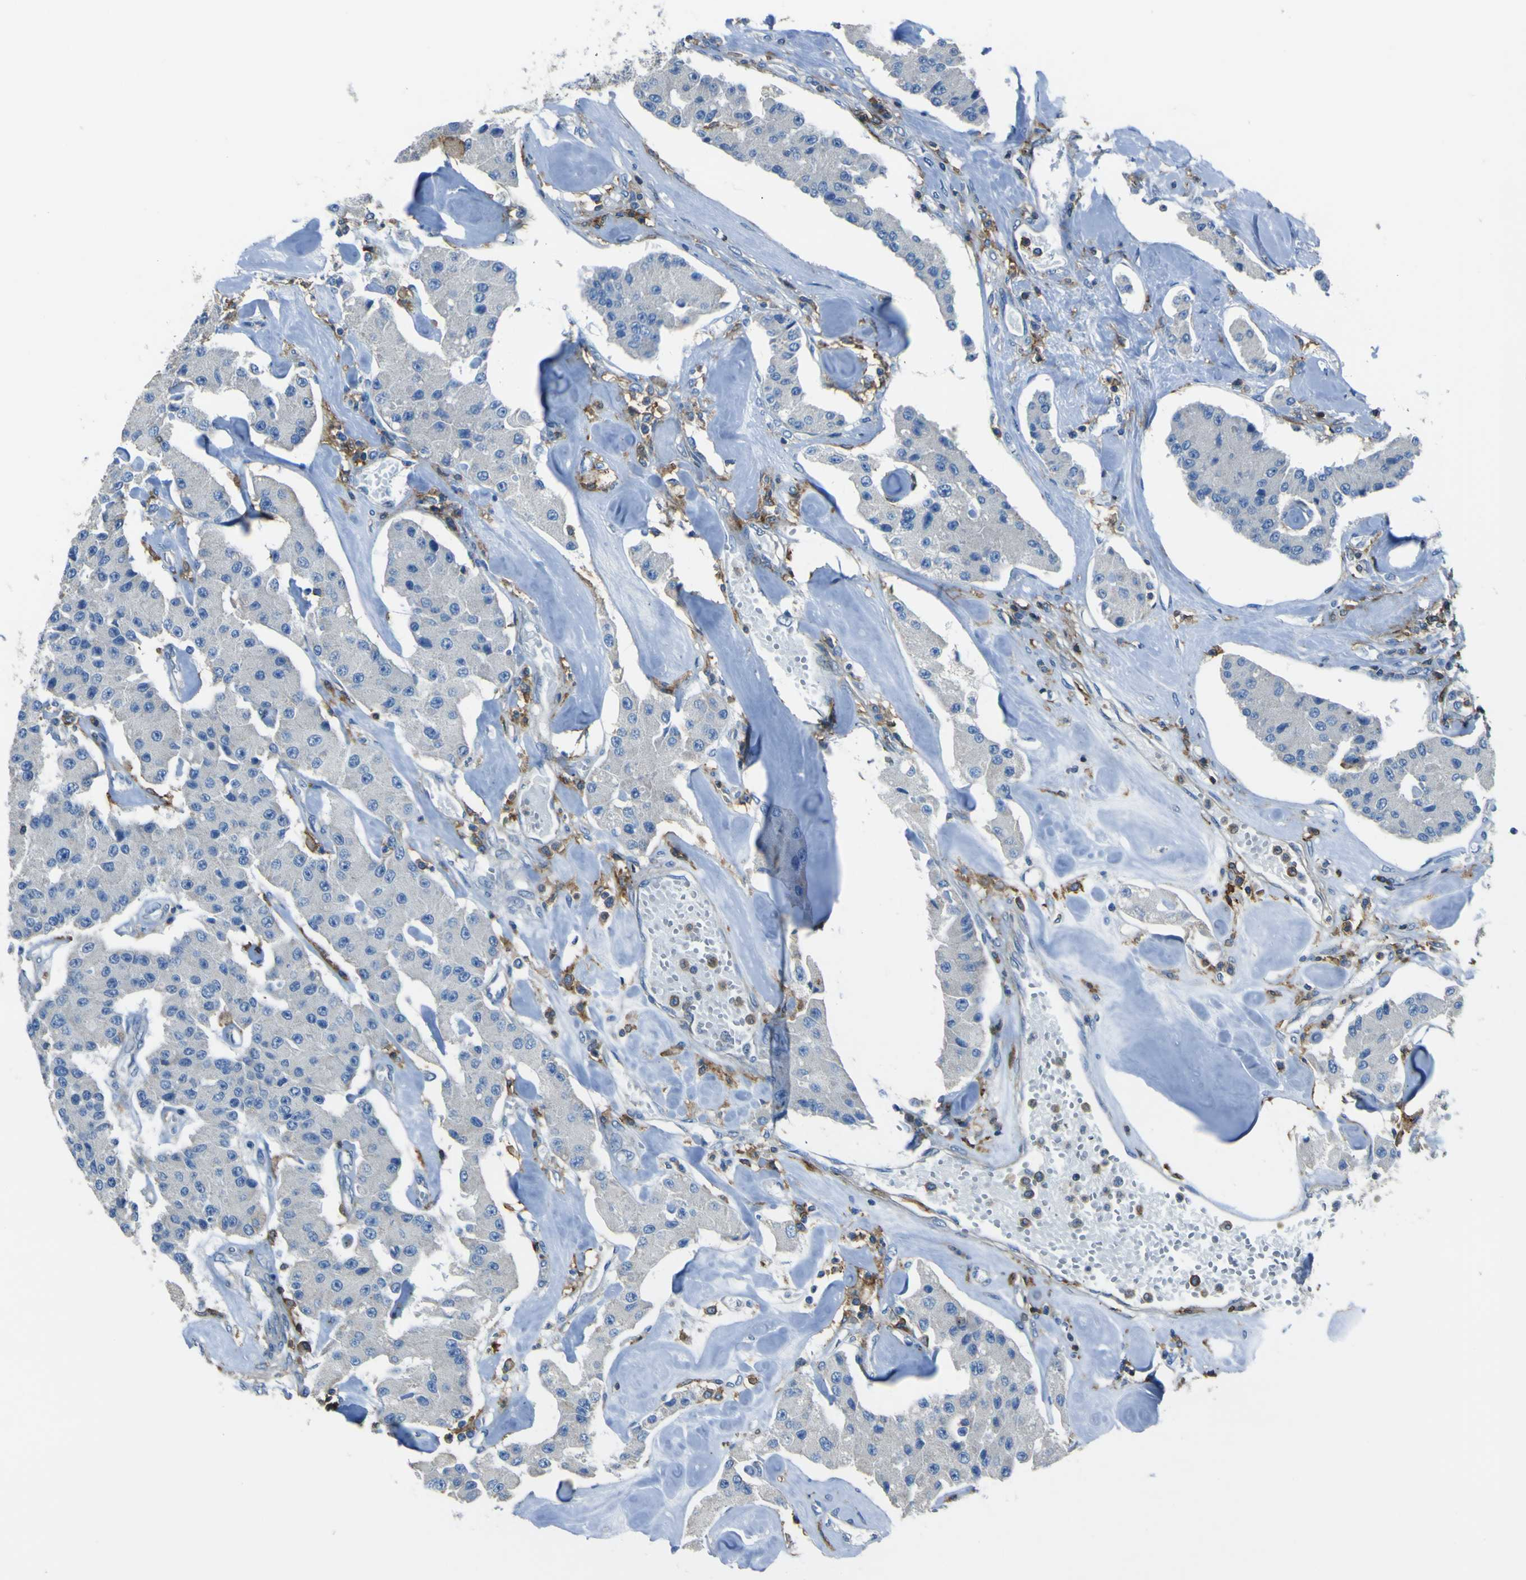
{"staining": {"intensity": "negative", "quantity": "none", "location": "none"}, "tissue": "carcinoid", "cell_type": "Tumor cells", "image_type": "cancer", "snomed": [{"axis": "morphology", "description": "Carcinoid, malignant, NOS"}, {"axis": "topography", "description": "Pancreas"}], "caption": "This is an IHC image of carcinoid. There is no expression in tumor cells.", "gene": "LAIR1", "patient": {"sex": "male", "age": 41}}